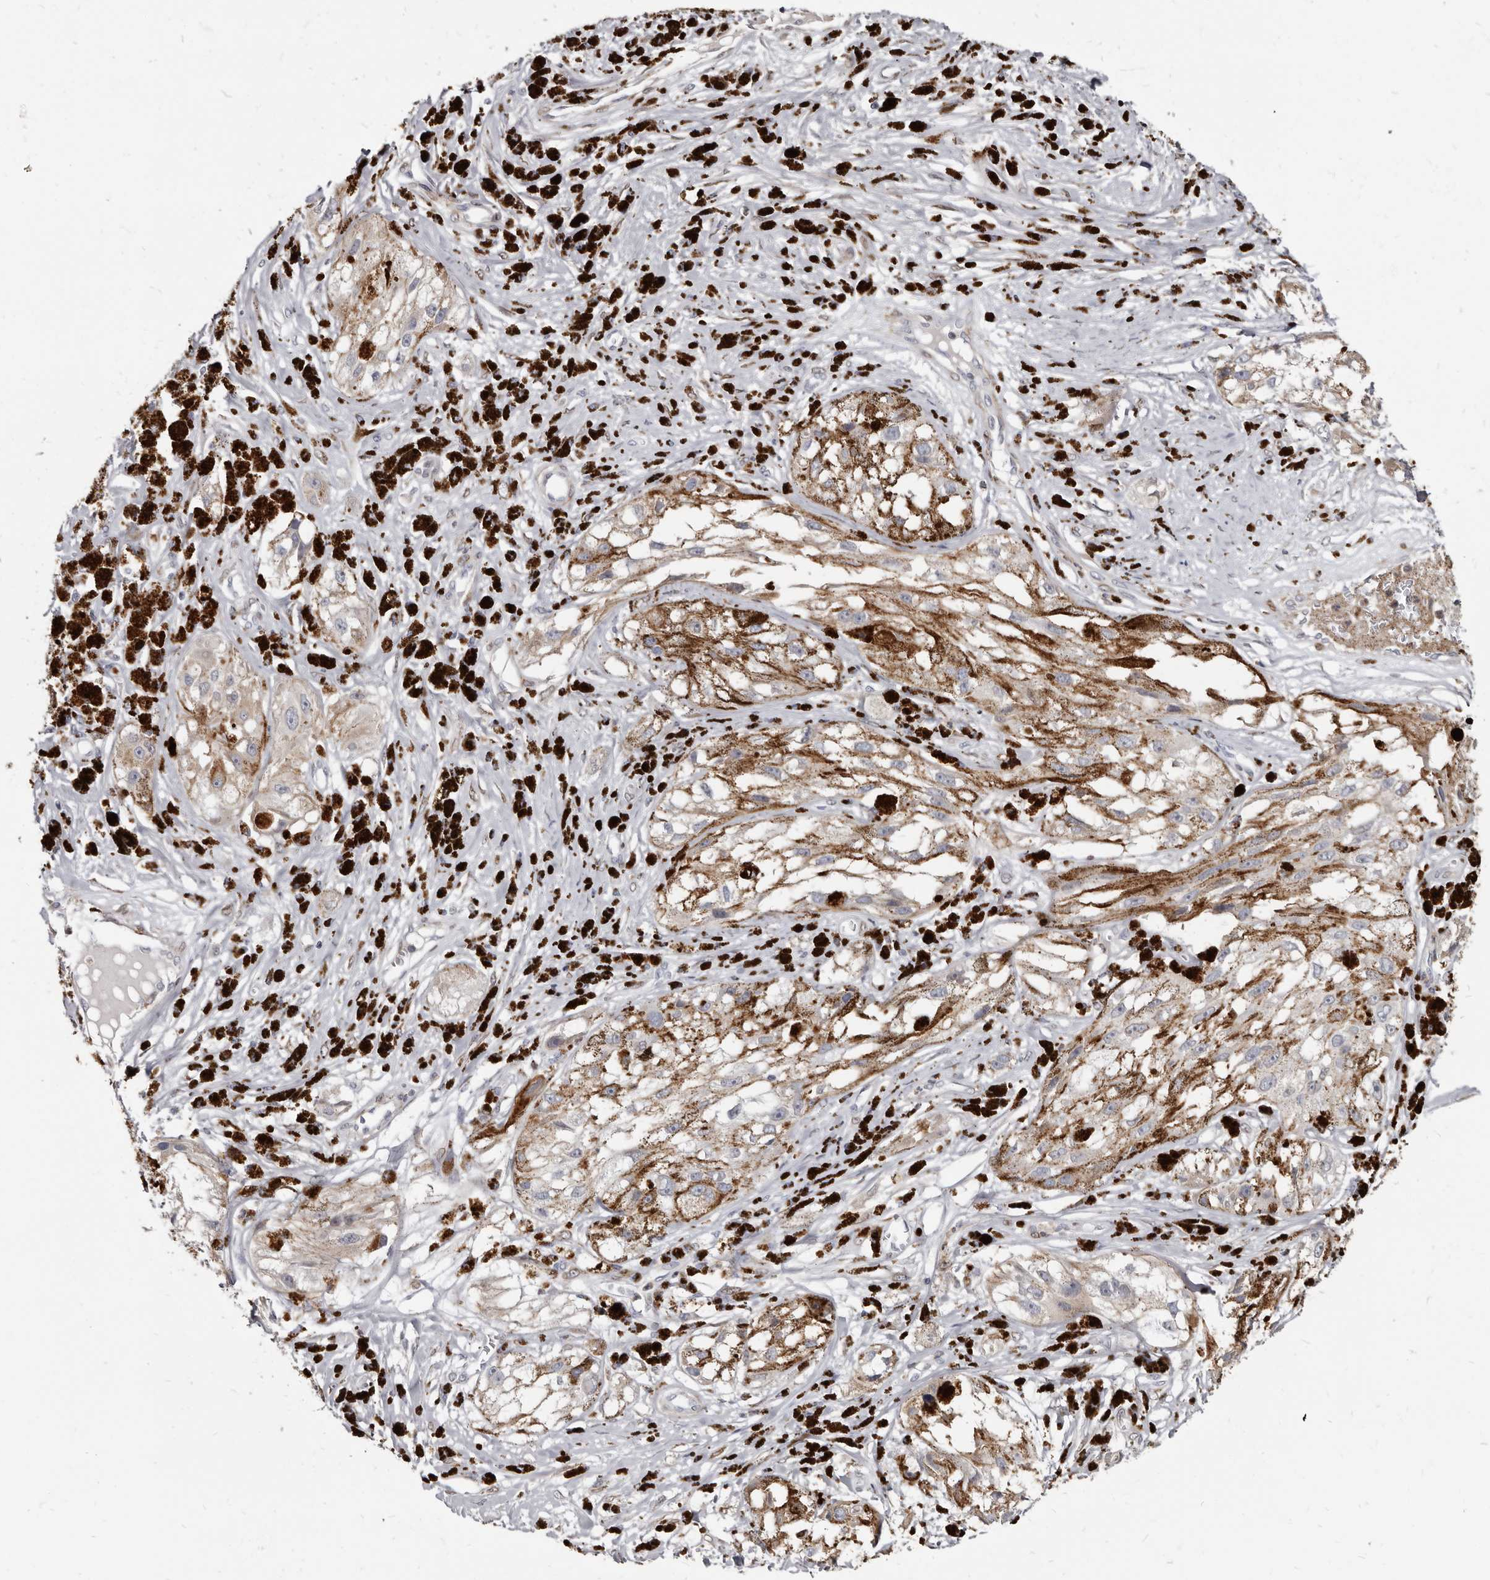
{"staining": {"intensity": "weak", "quantity": ">75%", "location": "cytoplasmic/membranous"}, "tissue": "melanoma", "cell_type": "Tumor cells", "image_type": "cancer", "snomed": [{"axis": "morphology", "description": "Malignant melanoma, NOS"}, {"axis": "topography", "description": "Skin"}], "caption": "Tumor cells show weak cytoplasmic/membranous expression in approximately >75% of cells in malignant melanoma. (Brightfield microscopy of DAB IHC at high magnification).", "gene": "MRGPRF", "patient": {"sex": "male", "age": 88}}